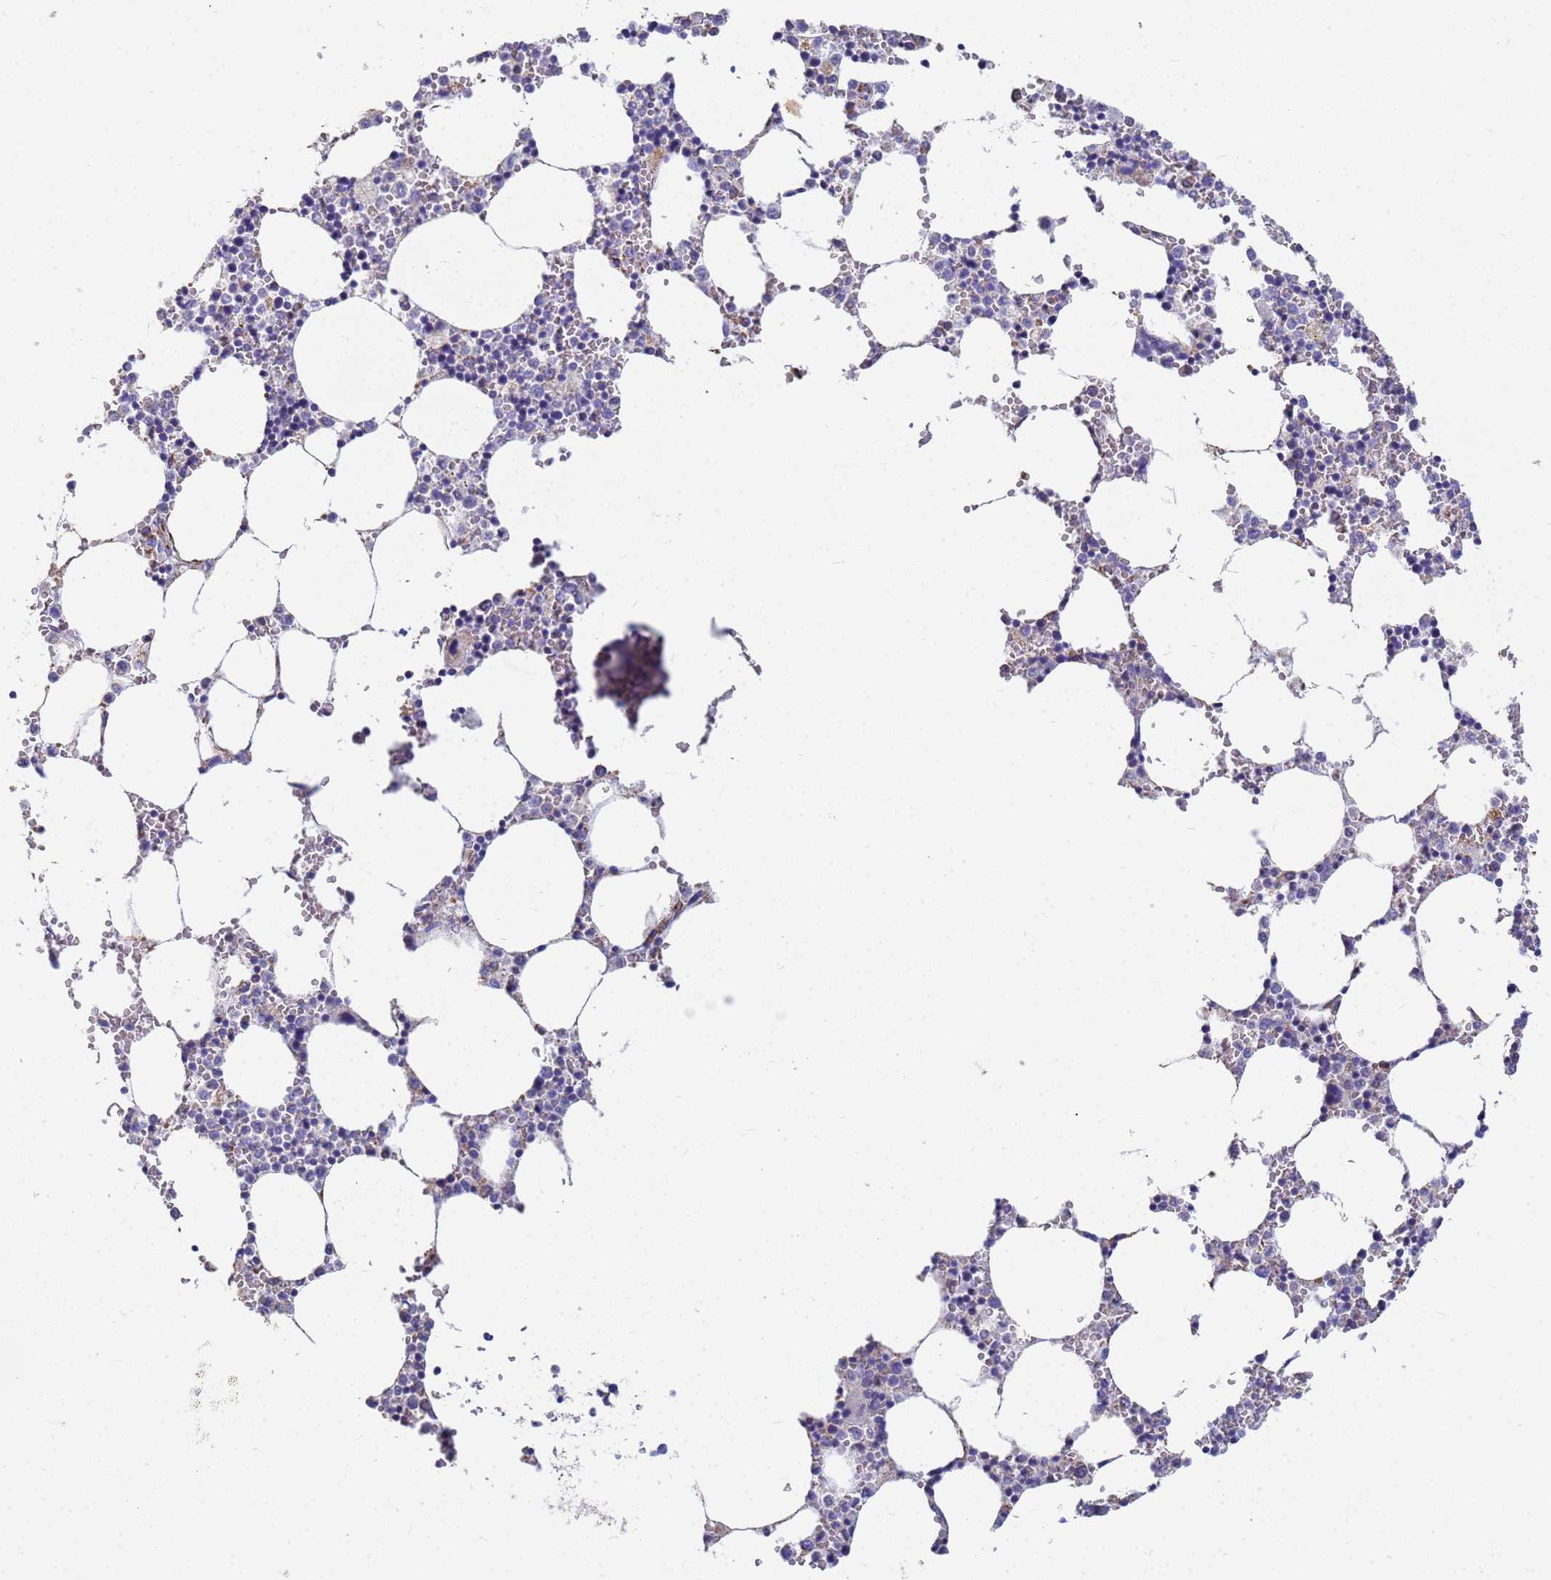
{"staining": {"intensity": "negative", "quantity": "none", "location": "none"}, "tissue": "bone marrow", "cell_type": "Hematopoietic cells", "image_type": "normal", "snomed": [{"axis": "morphology", "description": "Normal tissue, NOS"}, {"axis": "topography", "description": "Bone marrow"}], "caption": "Immunohistochemistry (IHC) image of normal bone marrow stained for a protein (brown), which shows no staining in hematopoietic cells. (DAB (3,3'-diaminobenzidine) IHC with hematoxylin counter stain).", "gene": "UQCRHL", "patient": {"sex": "female", "age": 64}}